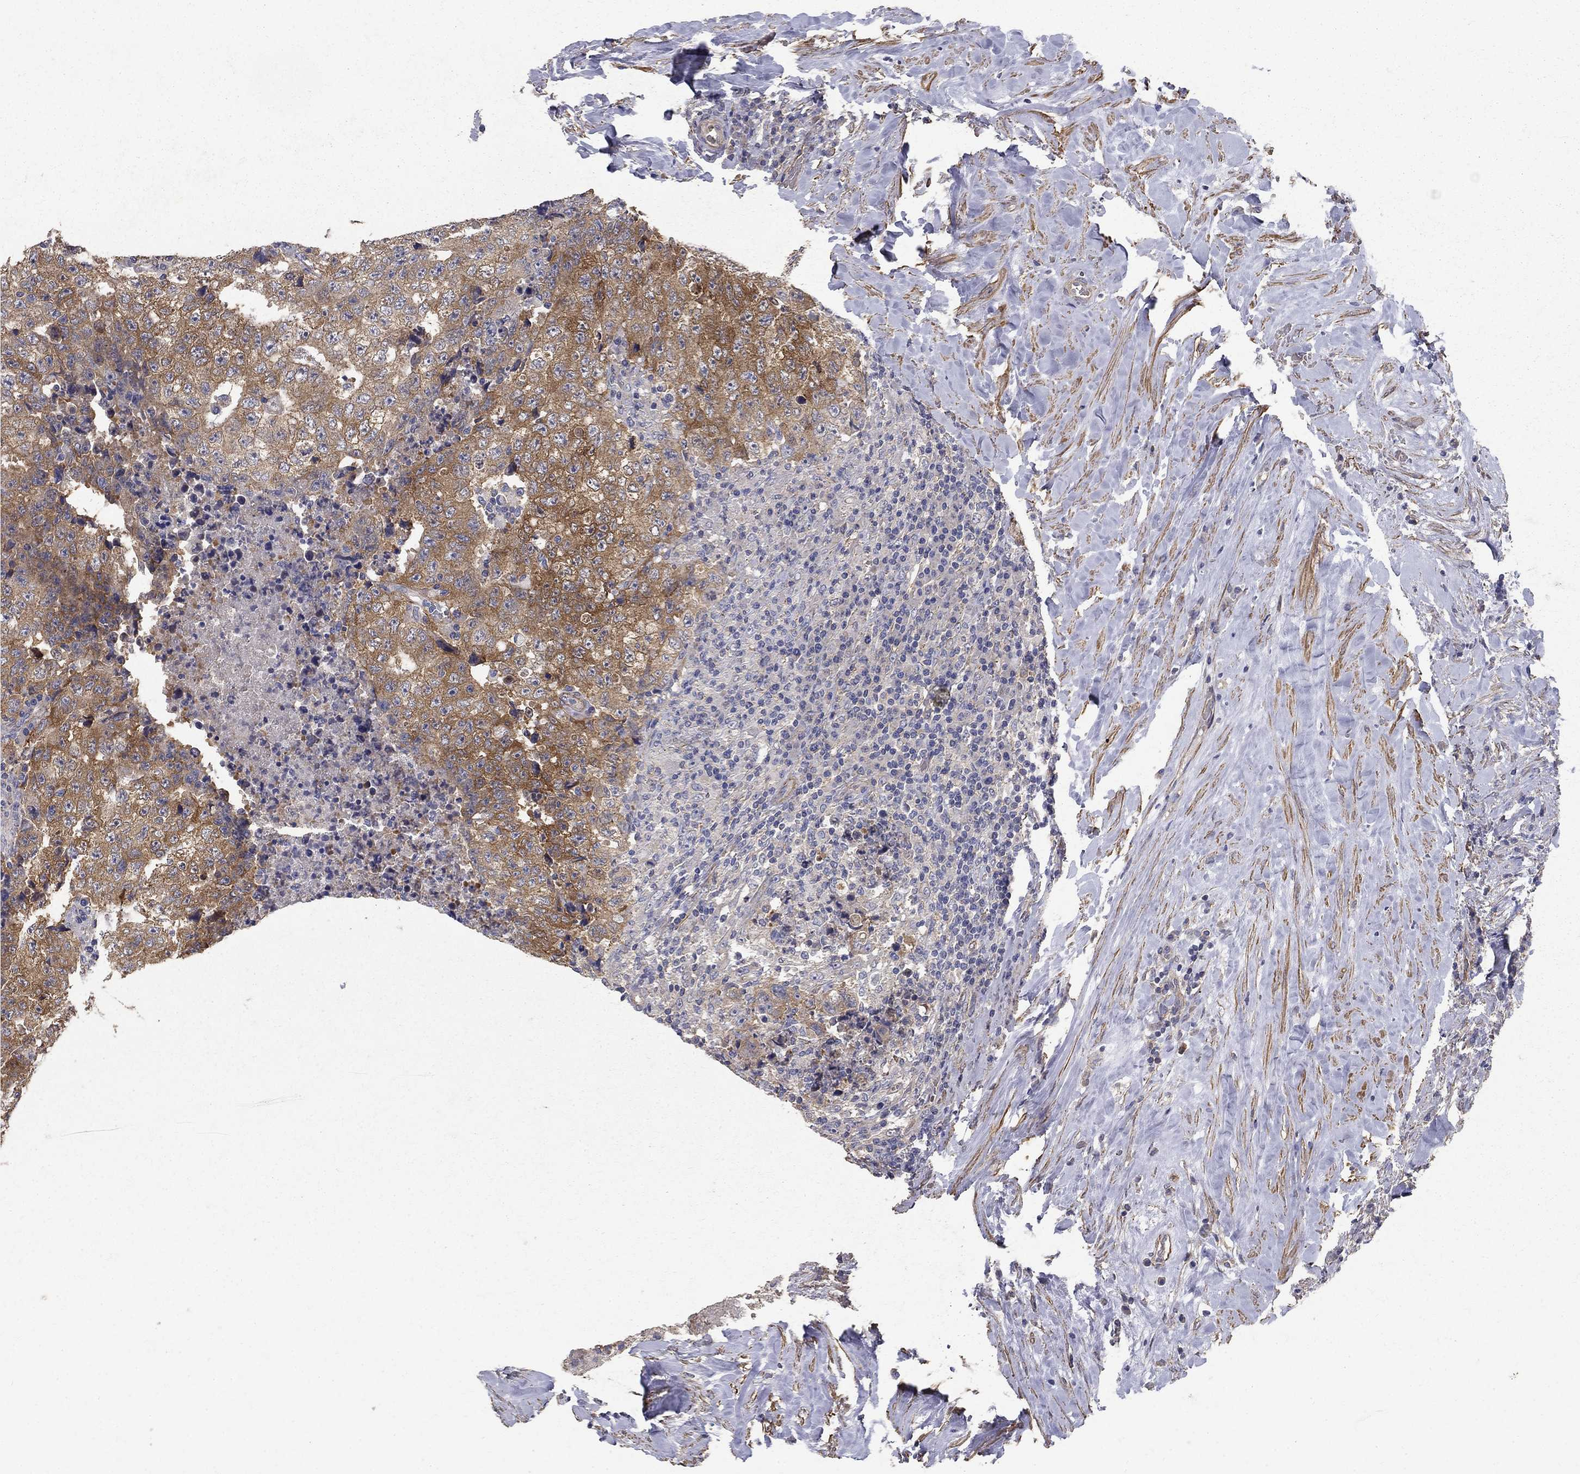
{"staining": {"intensity": "moderate", "quantity": "25%-75%", "location": "cytoplasmic/membranous"}, "tissue": "testis cancer", "cell_type": "Tumor cells", "image_type": "cancer", "snomed": [{"axis": "morphology", "description": "Necrosis, NOS"}, {"axis": "morphology", "description": "Carcinoma, Embryonal, NOS"}, {"axis": "topography", "description": "Testis"}], "caption": "Human testis cancer (embryonal carcinoma) stained with a protein marker demonstrates moderate staining in tumor cells.", "gene": "MPP2", "patient": {"sex": "male", "age": 19}}